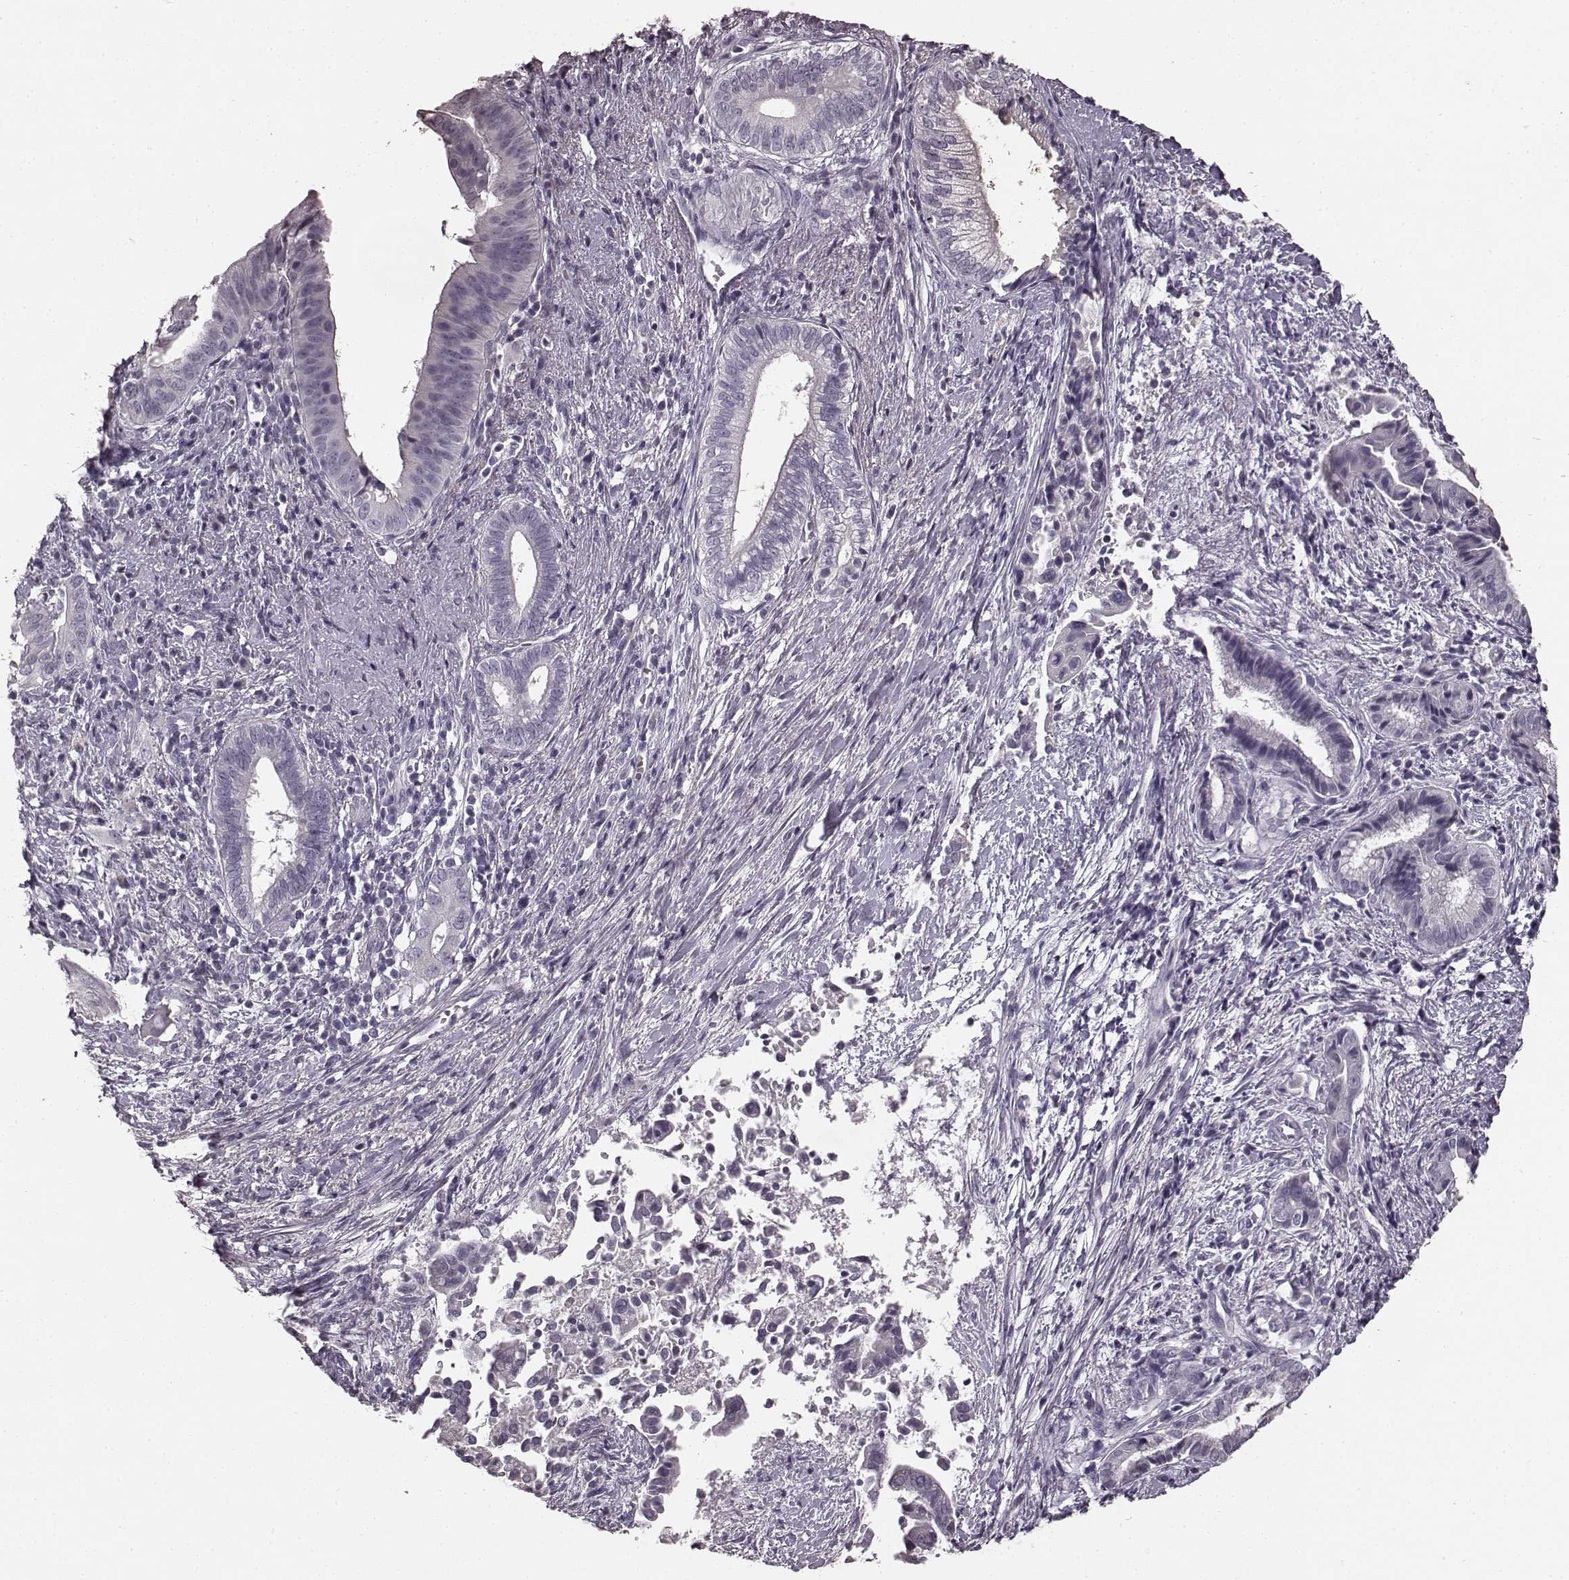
{"staining": {"intensity": "negative", "quantity": "none", "location": "none"}, "tissue": "pancreatic cancer", "cell_type": "Tumor cells", "image_type": "cancer", "snomed": [{"axis": "morphology", "description": "Adenocarcinoma, NOS"}, {"axis": "topography", "description": "Pancreas"}], "caption": "DAB (3,3'-diaminobenzidine) immunohistochemical staining of human adenocarcinoma (pancreatic) reveals no significant staining in tumor cells.", "gene": "RIT2", "patient": {"sex": "male", "age": 61}}